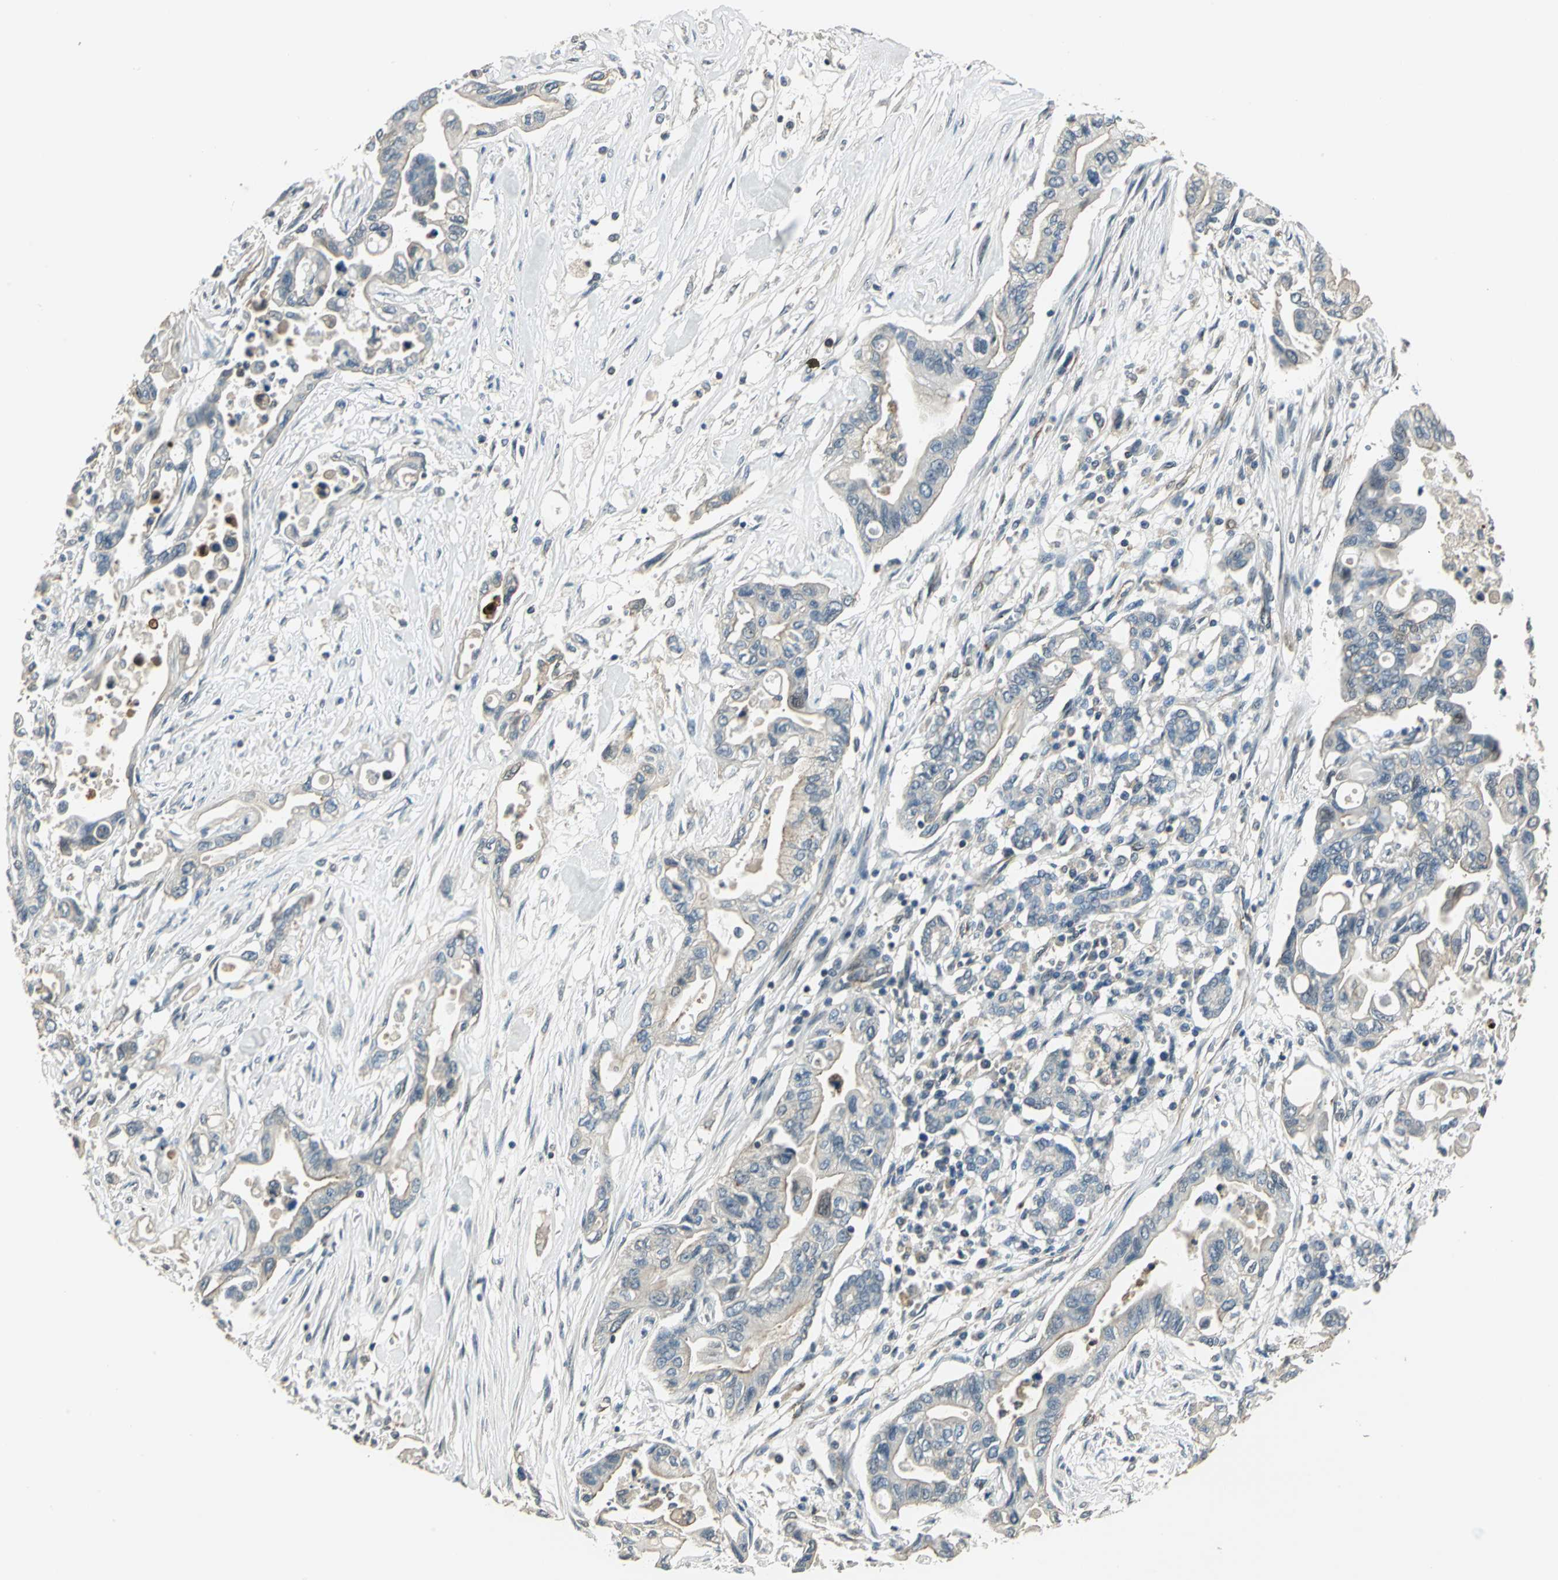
{"staining": {"intensity": "weak", "quantity": "<25%", "location": "cytoplasmic/membranous"}, "tissue": "pancreatic cancer", "cell_type": "Tumor cells", "image_type": "cancer", "snomed": [{"axis": "morphology", "description": "Adenocarcinoma, NOS"}, {"axis": "topography", "description": "Pancreas"}], "caption": "DAB immunohistochemical staining of human adenocarcinoma (pancreatic) displays no significant staining in tumor cells.", "gene": "RAPGEF1", "patient": {"sex": "female", "age": 57}}